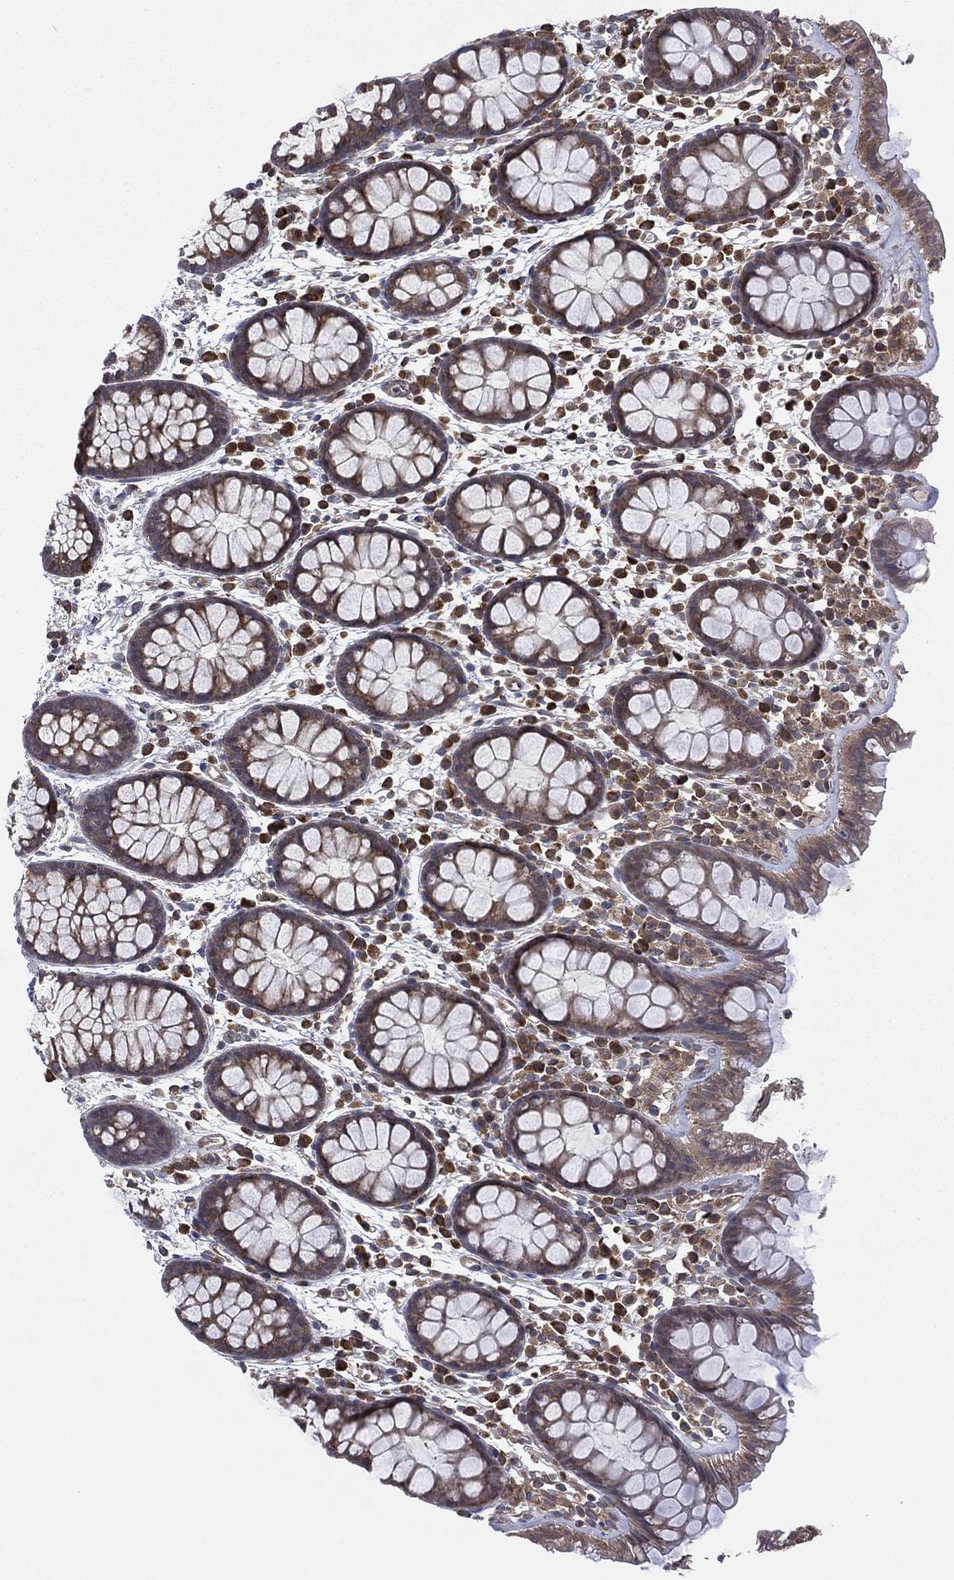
{"staining": {"intensity": "negative", "quantity": "none", "location": "none"}, "tissue": "colon", "cell_type": "Endothelial cells", "image_type": "normal", "snomed": [{"axis": "morphology", "description": "Normal tissue, NOS"}, {"axis": "topography", "description": "Colon"}], "caption": "Immunohistochemistry photomicrograph of unremarkable human colon stained for a protein (brown), which shows no staining in endothelial cells.", "gene": "C2orf76", "patient": {"sex": "male", "age": 76}}